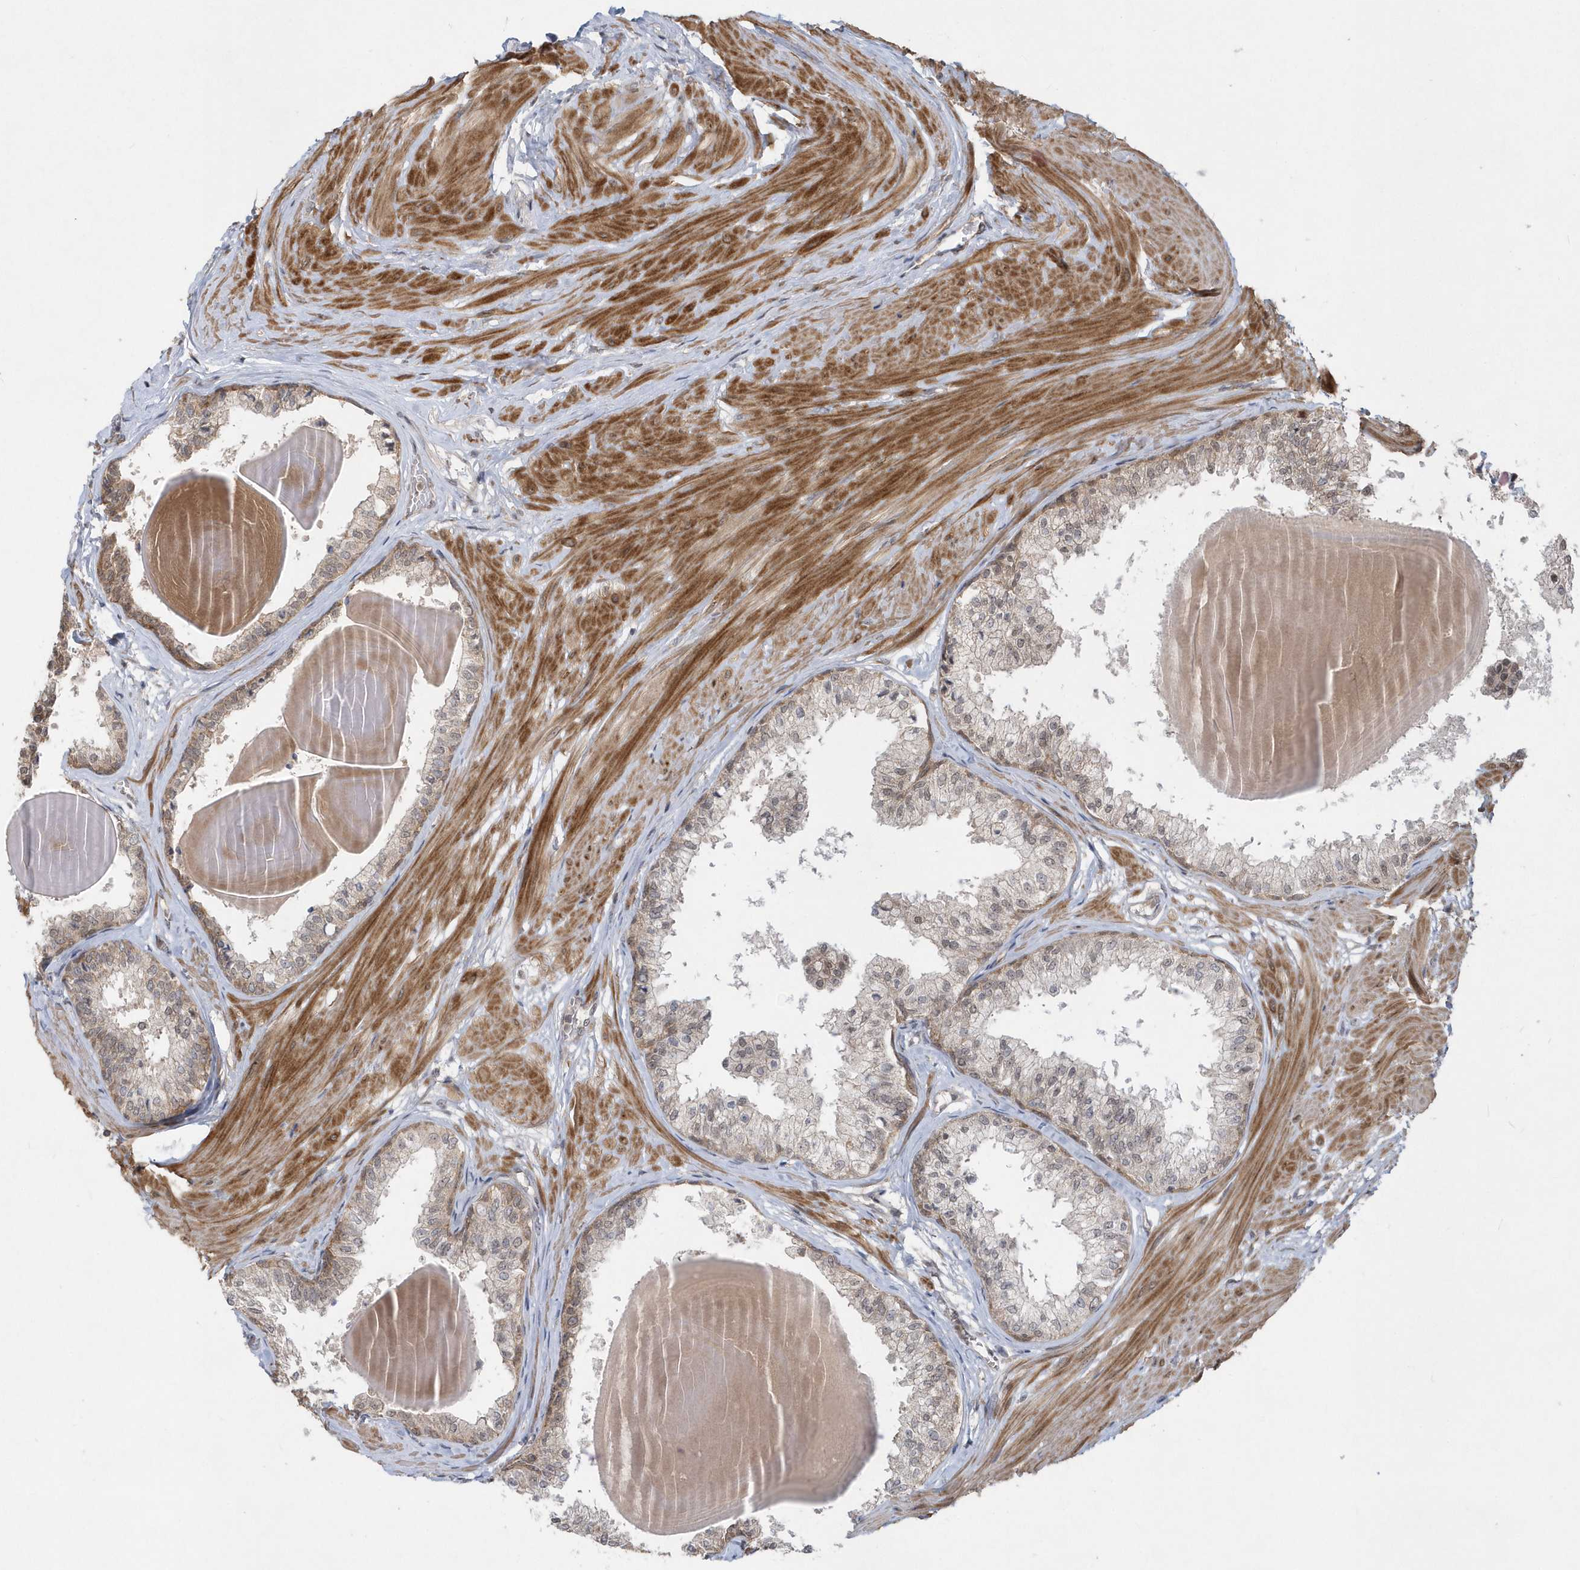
{"staining": {"intensity": "weak", "quantity": "<25%", "location": "cytoplasmic/membranous"}, "tissue": "prostate", "cell_type": "Glandular cells", "image_type": "normal", "snomed": [{"axis": "morphology", "description": "Normal tissue, NOS"}, {"axis": "topography", "description": "Prostate"}], "caption": "There is no significant positivity in glandular cells of prostate. (IHC, brightfield microscopy, high magnification).", "gene": "MXI1", "patient": {"sex": "male", "age": 48}}